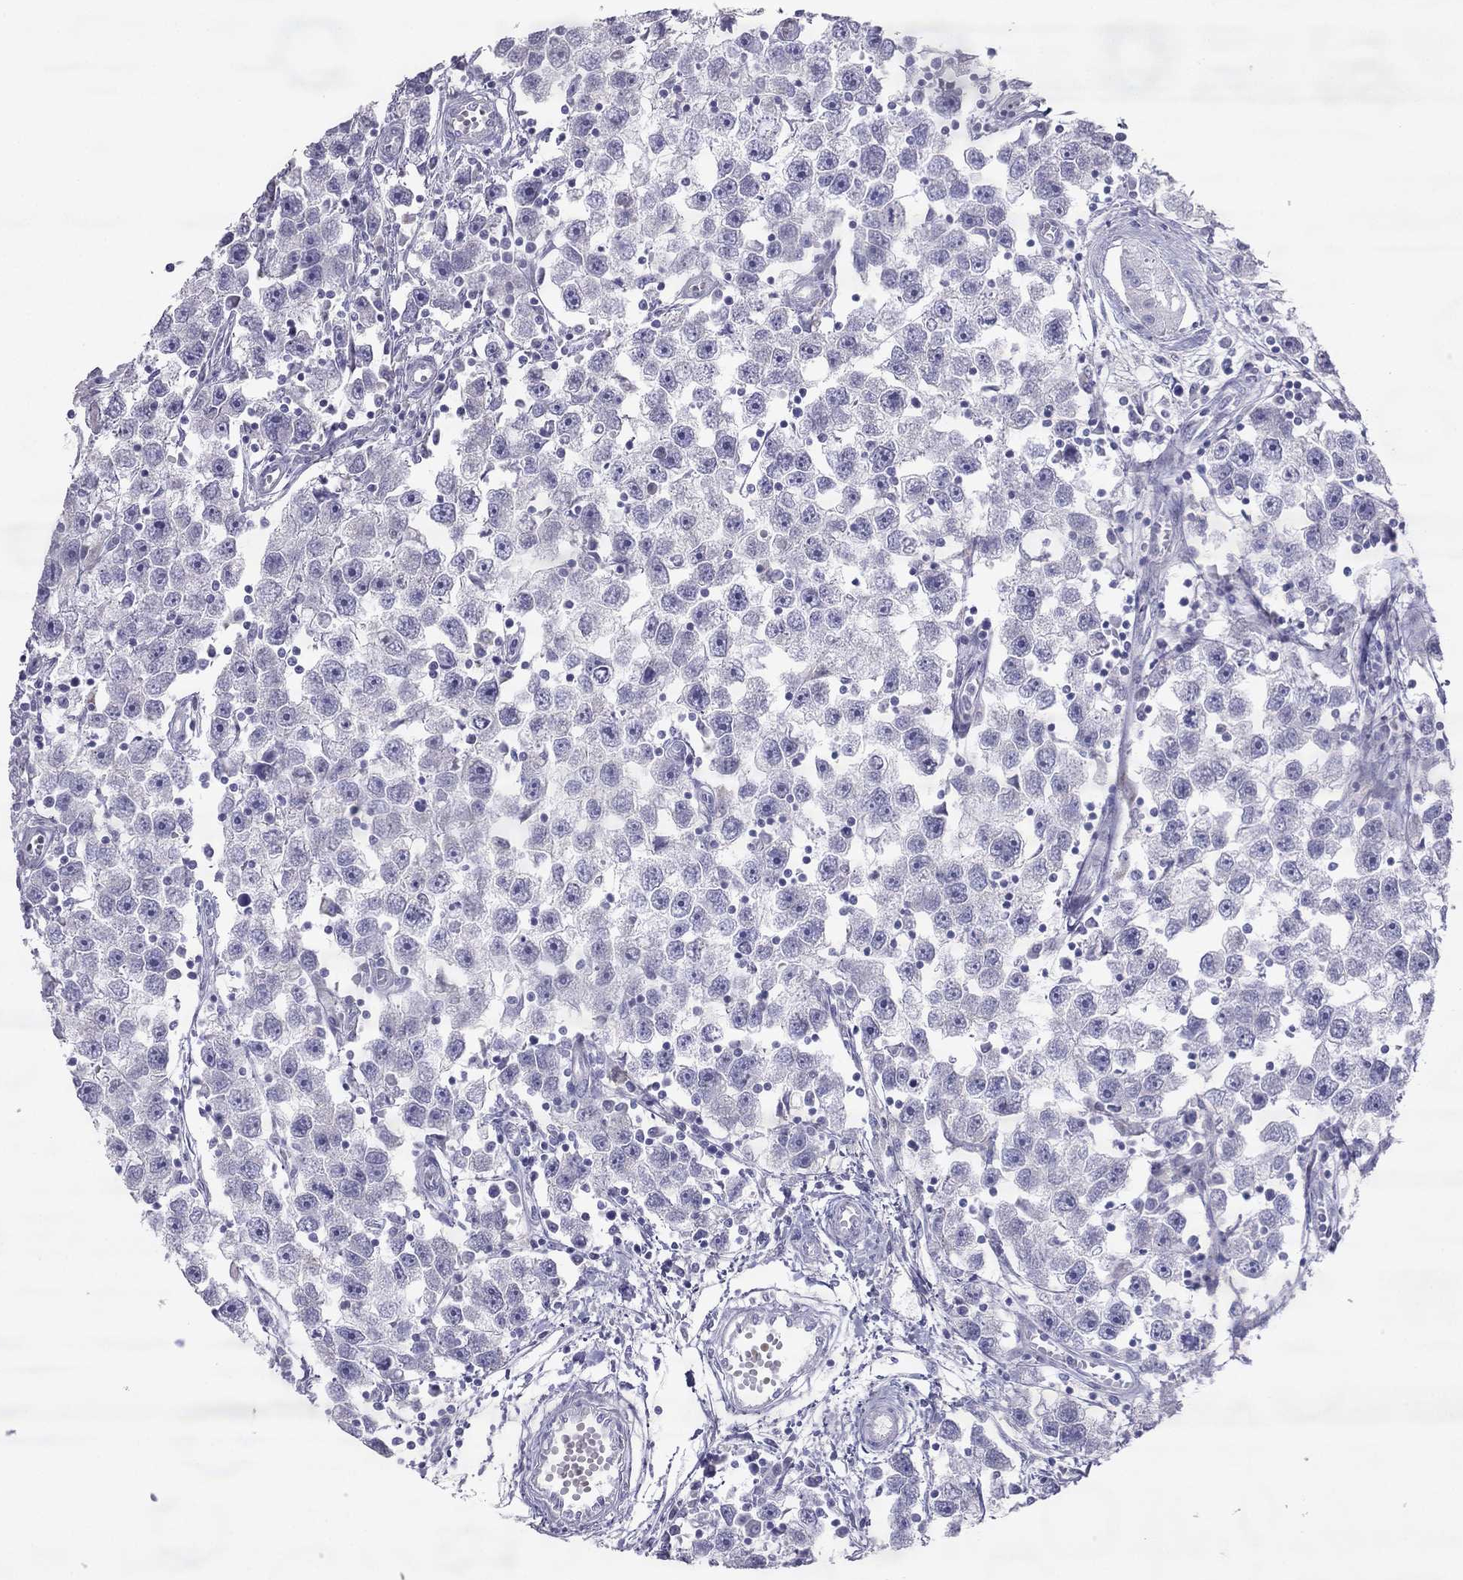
{"staining": {"intensity": "negative", "quantity": "none", "location": "none"}, "tissue": "testis cancer", "cell_type": "Tumor cells", "image_type": "cancer", "snomed": [{"axis": "morphology", "description": "Seminoma, NOS"}, {"axis": "topography", "description": "Testis"}], "caption": "Testis cancer (seminoma) was stained to show a protein in brown. There is no significant expression in tumor cells. The staining is performed using DAB (3,3'-diaminobenzidine) brown chromogen with nuclei counter-stained in using hematoxylin.", "gene": "MAEL", "patient": {"sex": "male", "age": 30}}